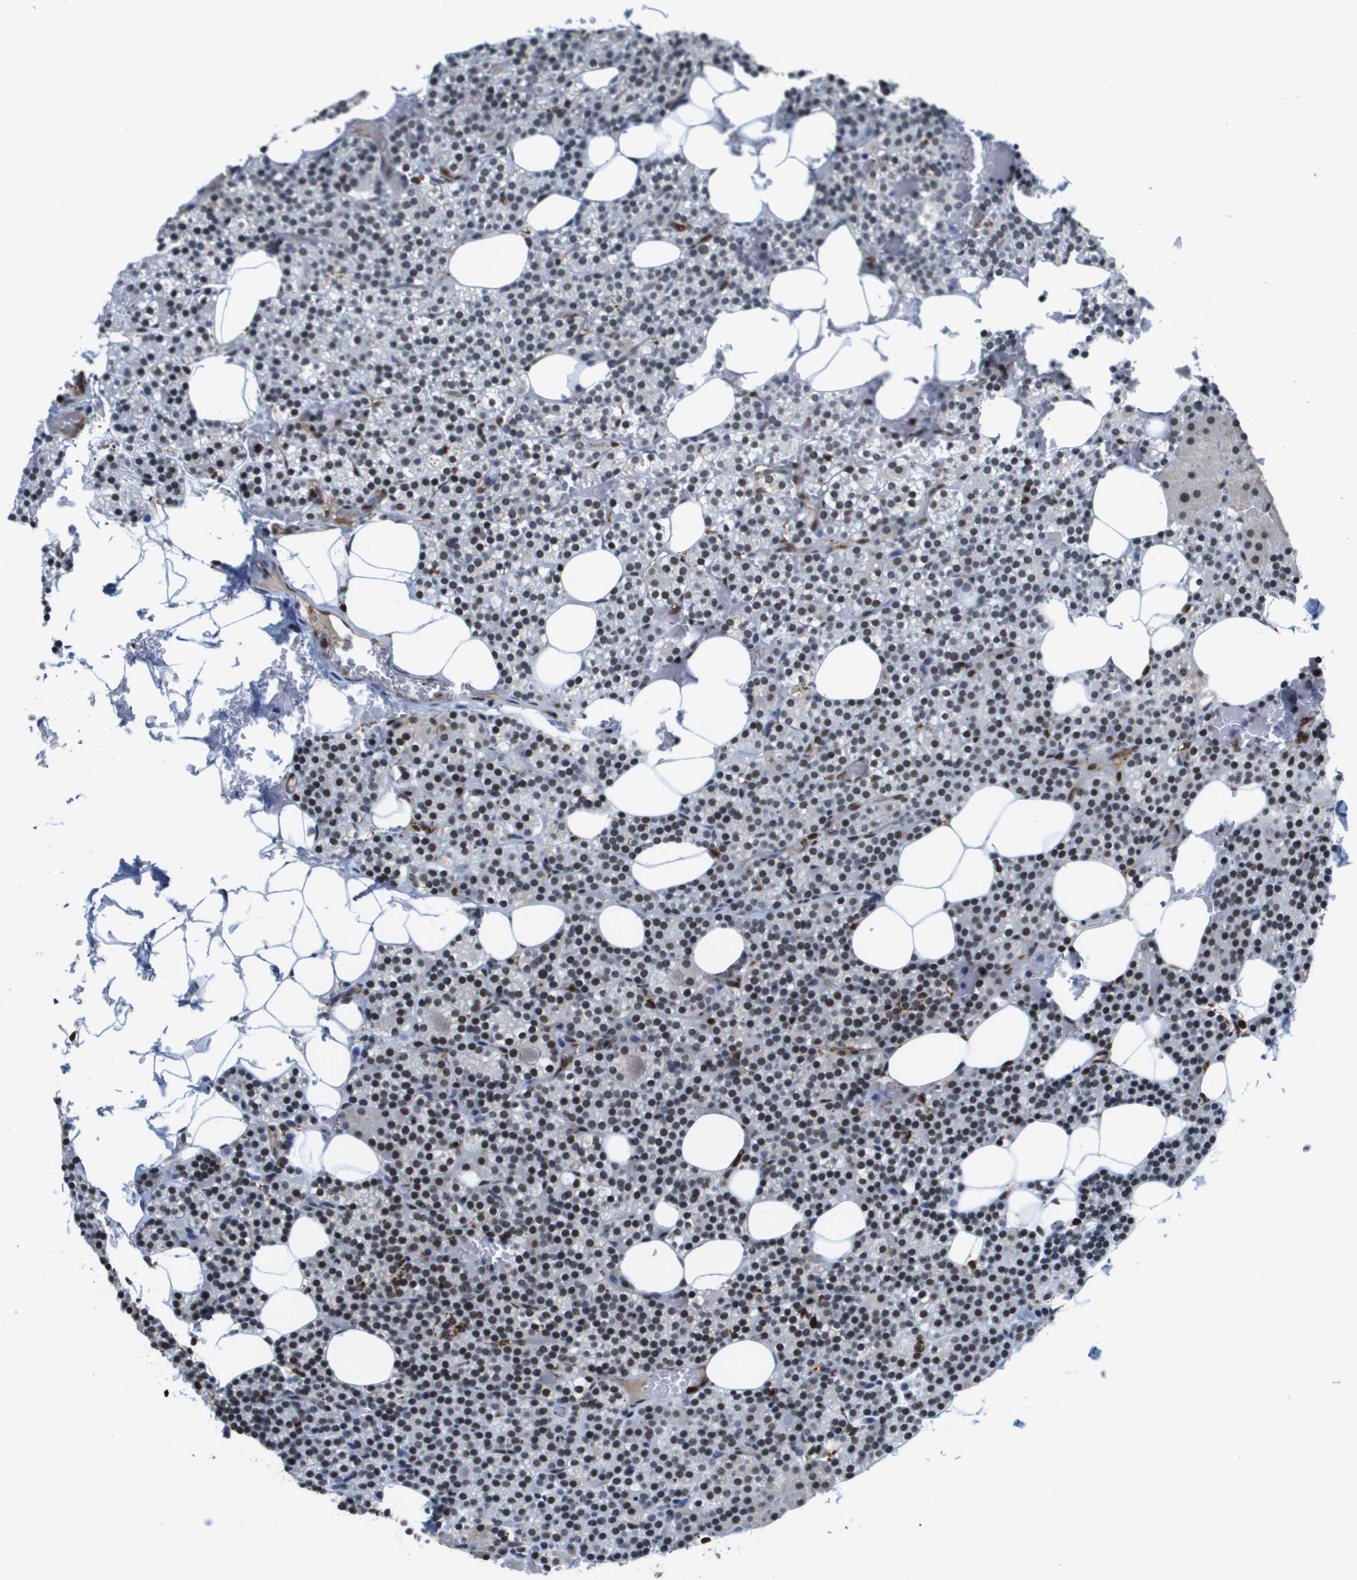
{"staining": {"intensity": "strong", "quantity": ">75%", "location": "nuclear"}, "tissue": "parathyroid gland", "cell_type": "Glandular cells", "image_type": "normal", "snomed": [{"axis": "morphology", "description": "Normal tissue, NOS"}, {"axis": "morphology", "description": "Inflammation chronic"}, {"axis": "morphology", "description": "Goiter, colloid"}, {"axis": "topography", "description": "Thyroid gland"}, {"axis": "topography", "description": "Parathyroid gland"}], "caption": "A micrograph showing strong nuclear positivity in about >75% of glandular cells in unremarkable parathyroid gland, as visualized by brown immunohistochemical staining.", "gene": "EP400", "patient": {"sex": "male", "age": 65}}